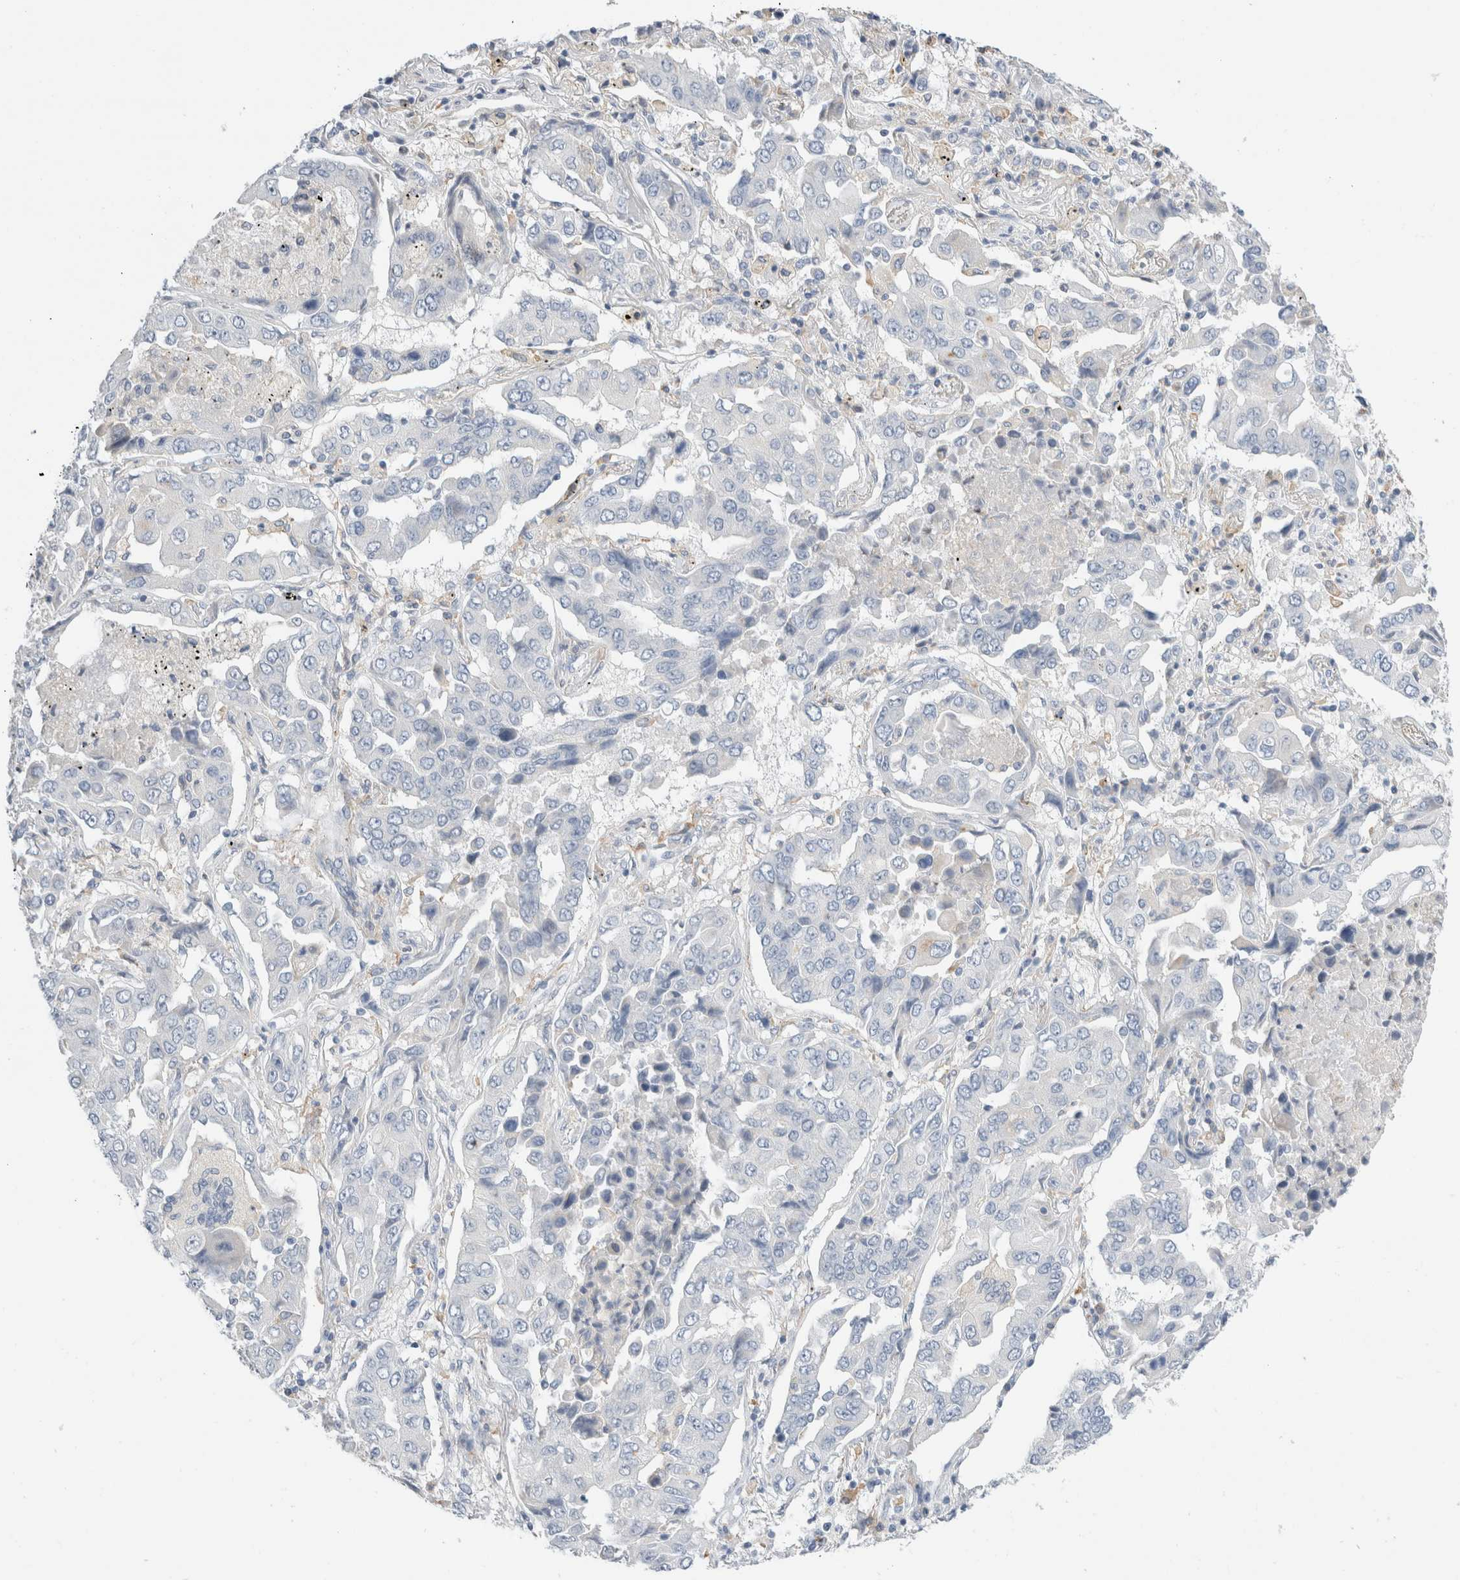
{"staining": {"intensity": "negative", "quantity": "none", "location": "none"}, "tissue": "lung cancer", "cell_type": "Tumor cells", "image_type": "cancer", "snomed": [{"axis": "morphology", "description": "Adenocarcinoma, NOS"}, {"axis": "topography", "description": "Lung"}], "caption": "Protein analysis of adenocarcinoma (lung) demonstrates no significant expression in tumor cells. (Immunohistochemistry (ihc), brightfield microscopy, high magnification).", "gene": "ADAM30", "patient": {"sex": "female", "age": 65}}